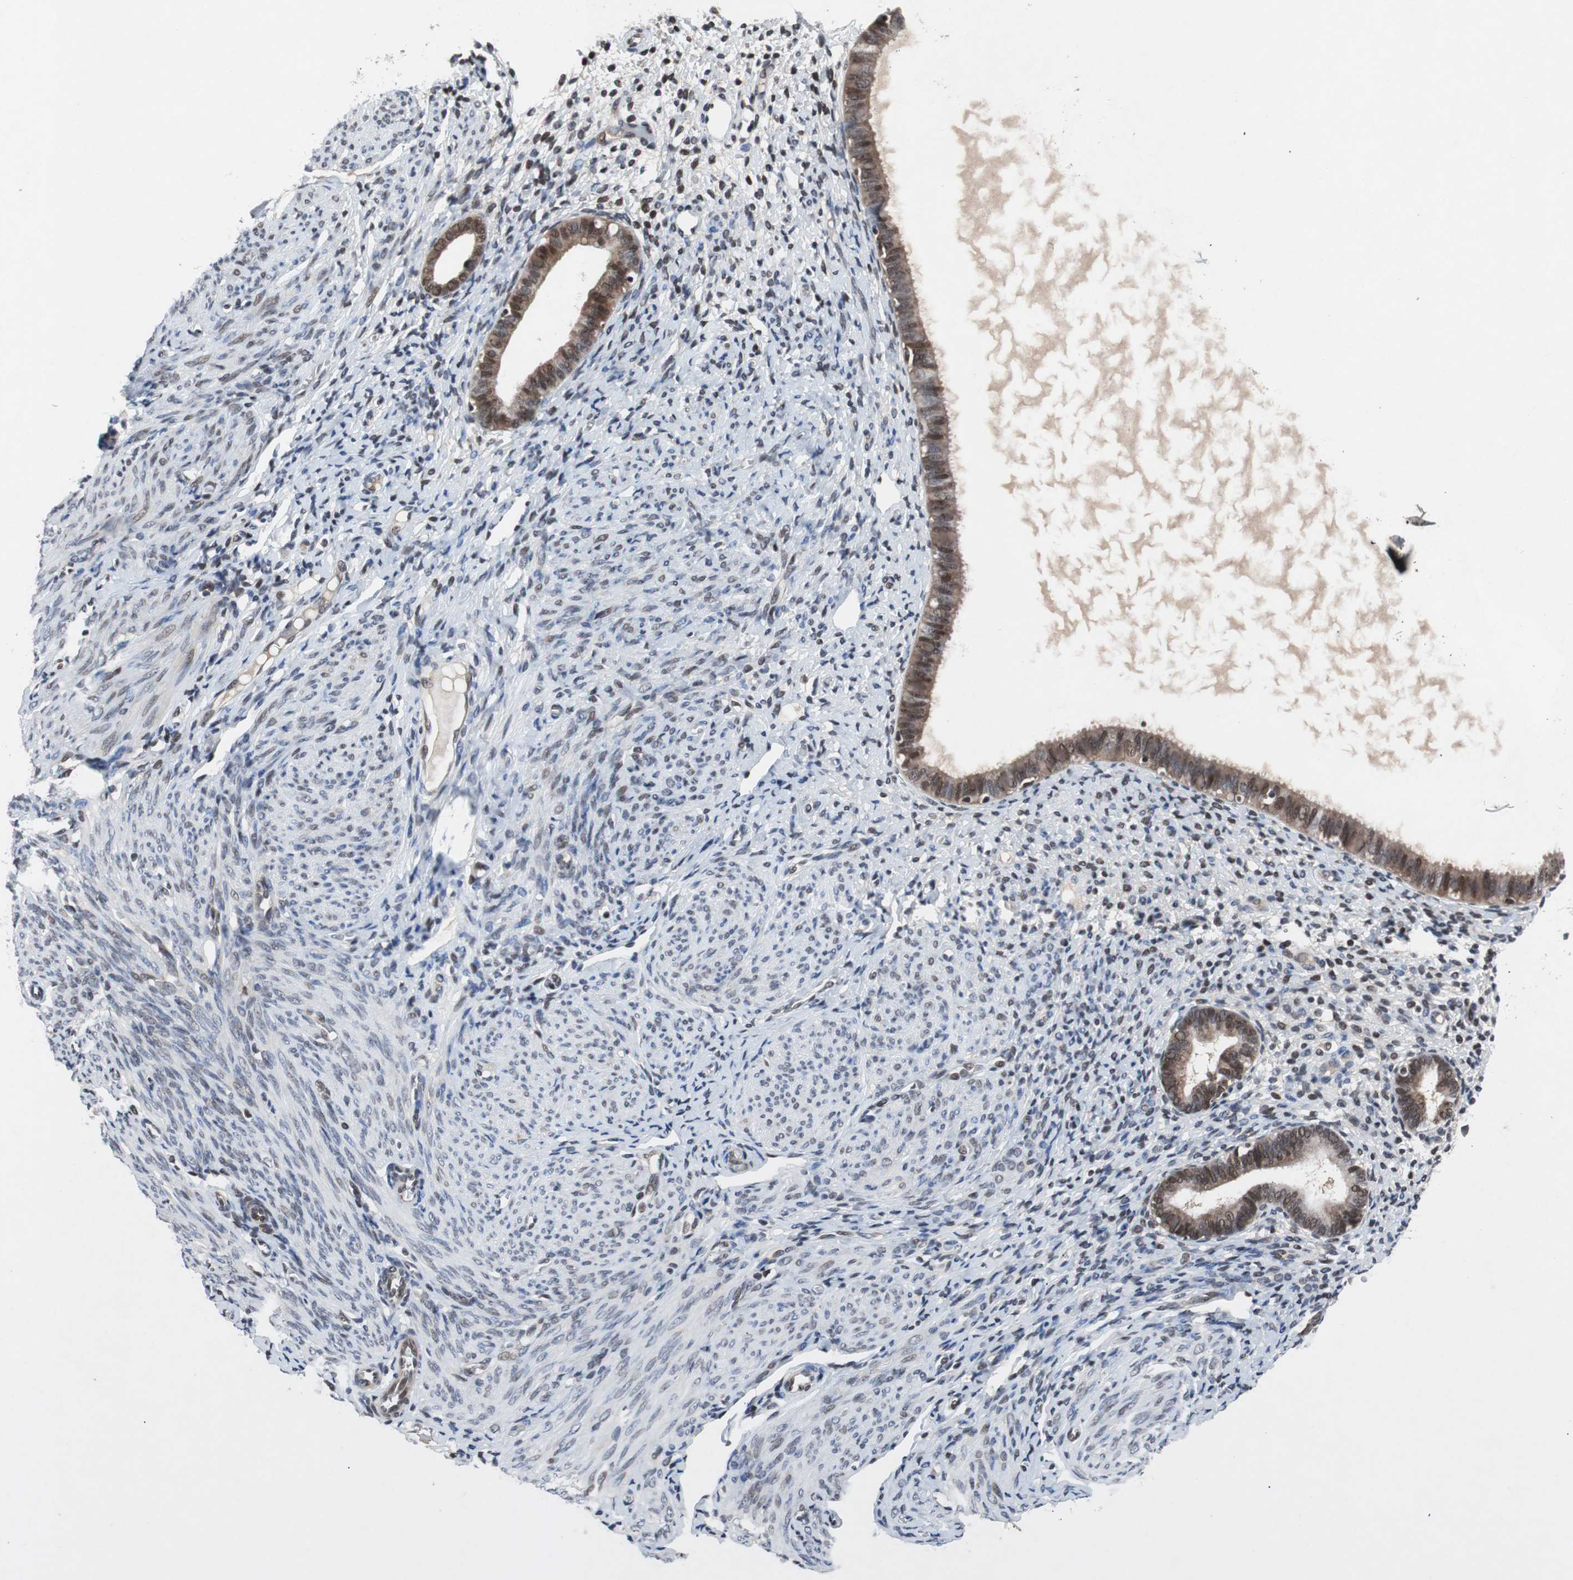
{"staining": {"intensity": "weak", "quantity": "25%-75%", "location": "cytoplasmic/membranous"}, "tissue": "endometrium", "cell_type": "Cells in endometrial stroma", "image_type": "normal", "snomed": [{"axis": "morphology", "description": "Normal tissue, NOS"}, {"axis": "topography", "description": "Endometrium"}], "caption": "Immunohistochemistry of benign human endometrium shows low levels of weak cytoplasmic/membranous positivity in approximately 25%-75% of cells in endometrial stroma.", "gene": "TP63", "patient": {"sex": "female", "age": 61}}